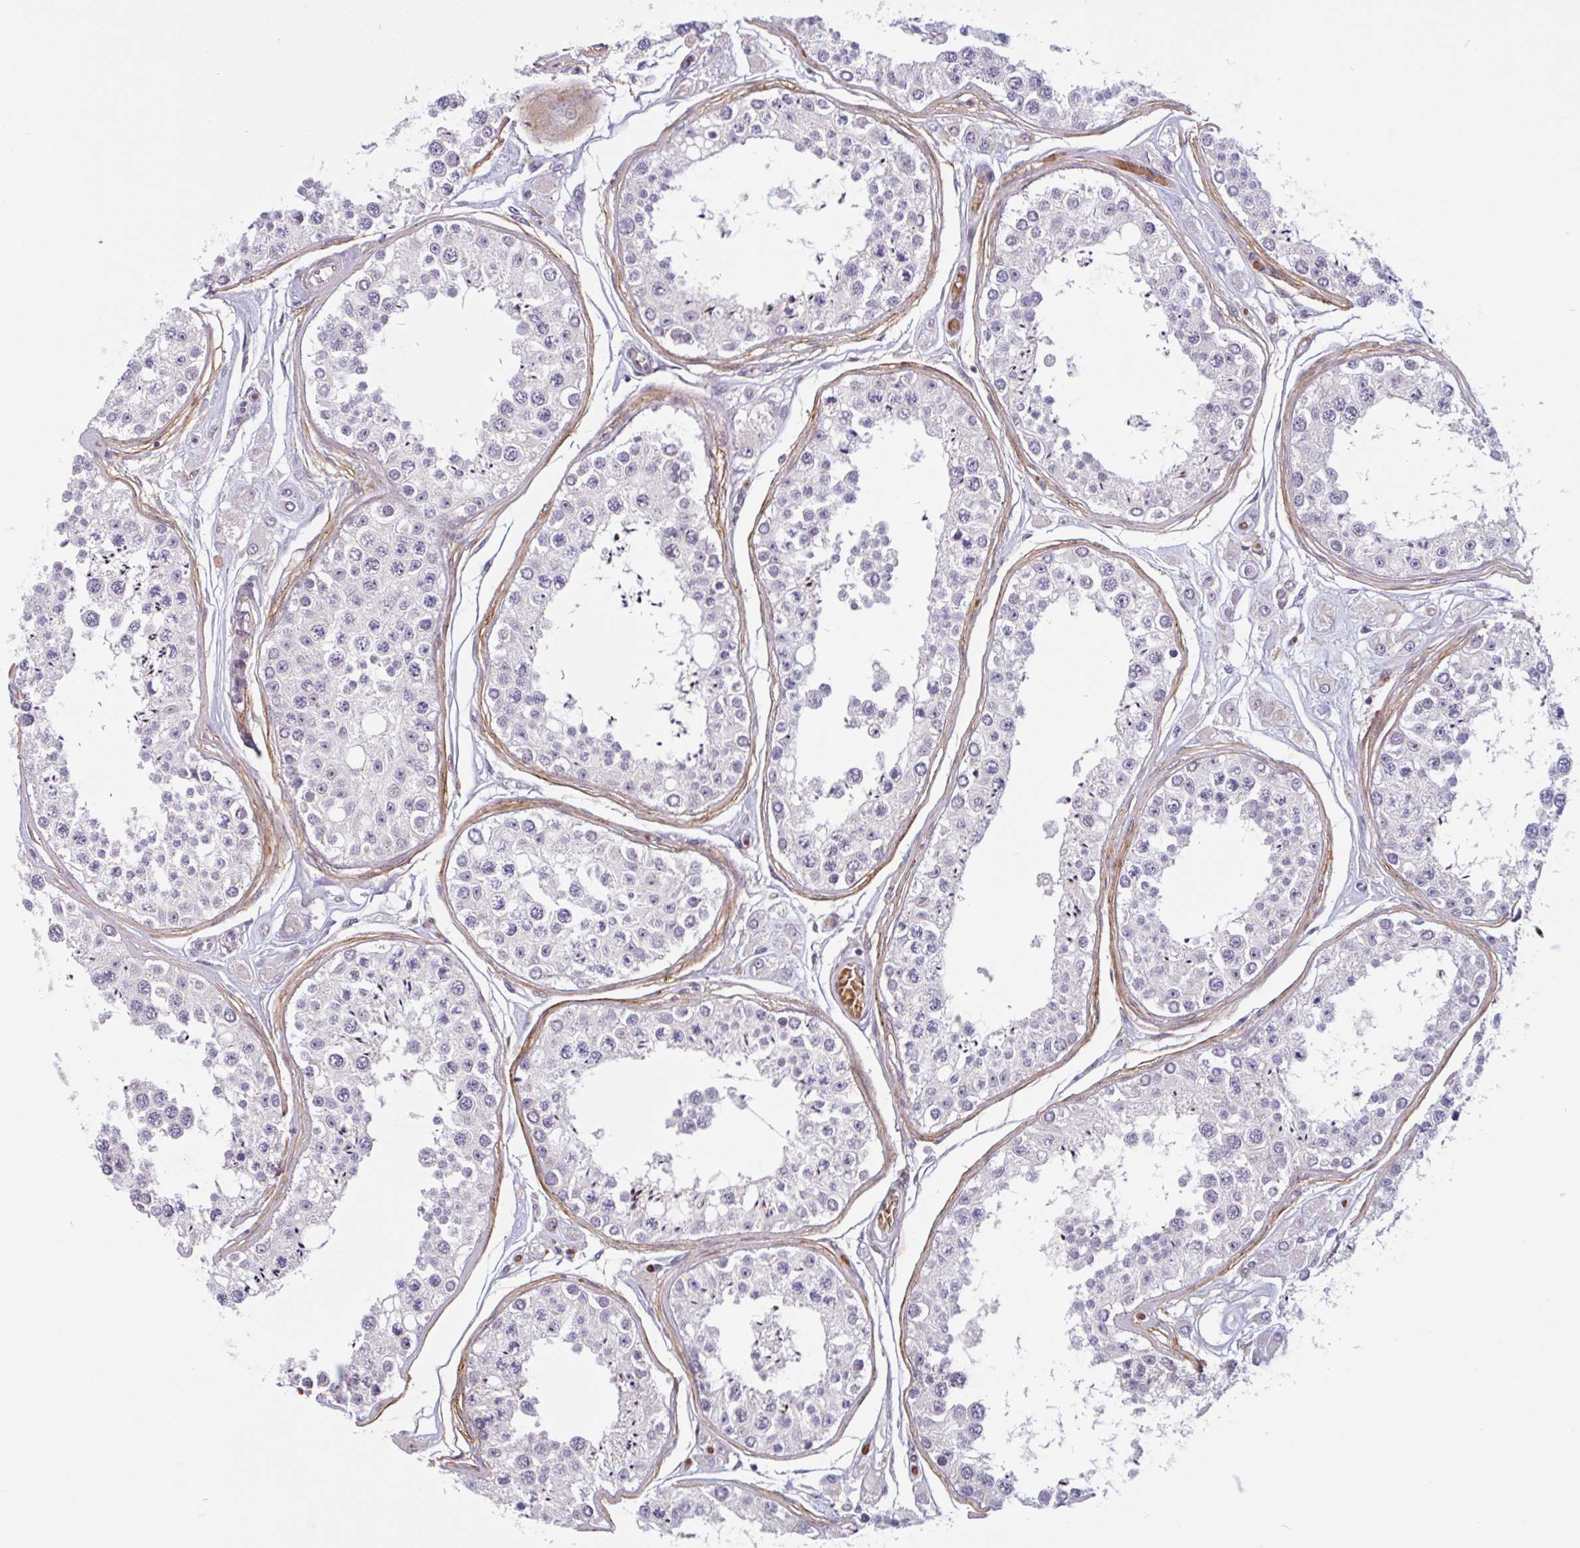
{"staining": {"intensity": "negative", "quantity": "none", "location": "none"}, "tissue": "testis", "cell_type": "Cells in seminiferous ducts", "image_type": "normal", "snomed": [{"axis": "morphology", "description": "Normal tissue, NOS"}, {"axis": "topography", "description": "Testis"}], "caption": "Immunohistochemistry (IHC) of benign human testis demonstrates no staining in cells in seminiferous ducts. (DAB (3,3'-diaminobenzidine) immunohistochemistry, high magnification).", "gene": "TMEM119", "patient": {"sex": "male", "age": 25}}